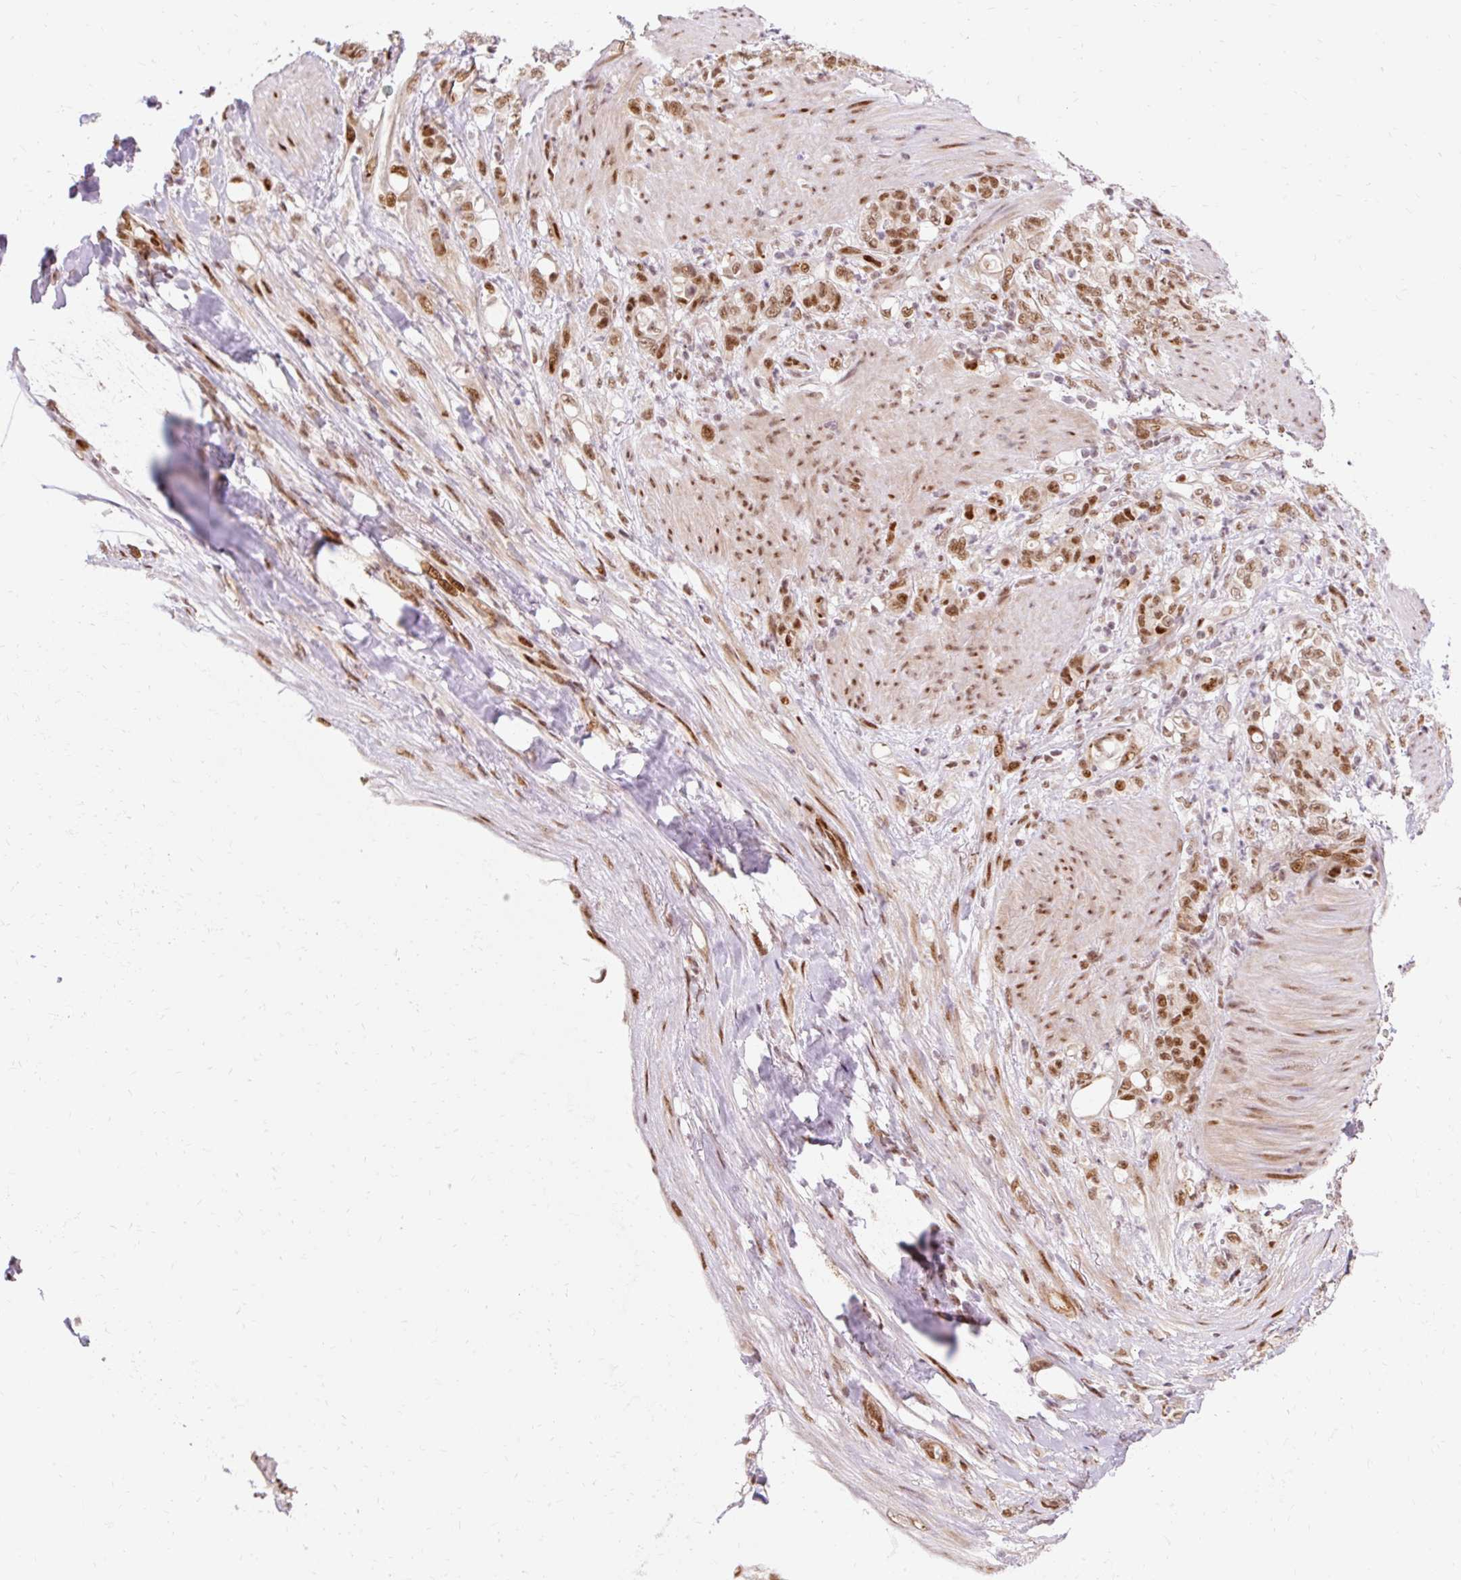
{"staining": {"intensity": "moderate", "quantity": ">75%", "location": "nuclear"}, "tissue": "stomach cancer", "cell_type": "Tumor cells", "image_type": "cancer", "snomed": [{"axis": "morphology", "description": "Adenocarcinoma, NOS"}, {"axis": "topography", "description": "Stomach"}], "caption": "Immunohistochemical staining of stomach cancer (adenocarcinoma) reveals moderate nuclear protein staining in about >75% of tumor cells.", "gene": "MECOM", "patient": {"sex": "female", "age": 79}}